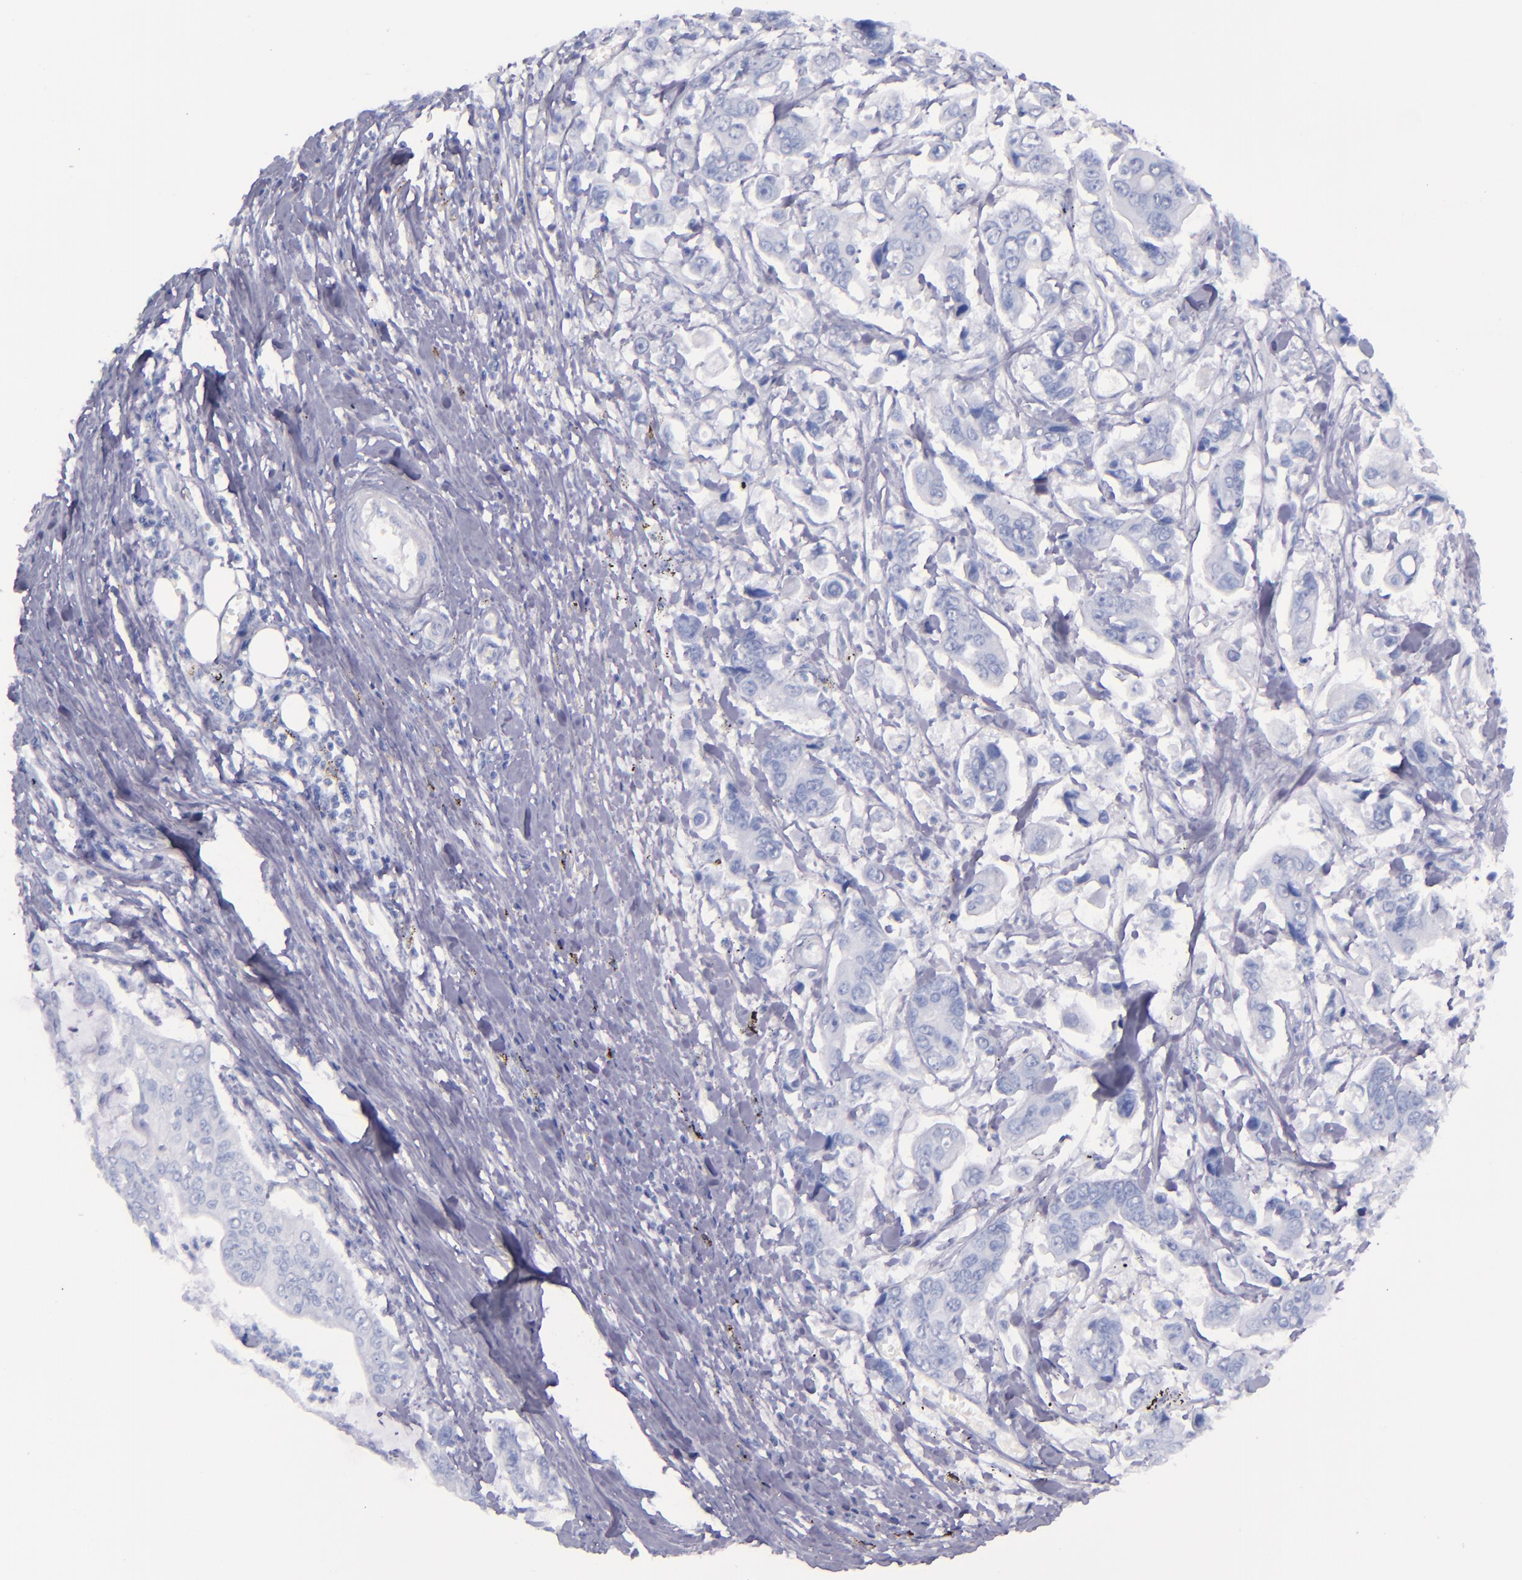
{"staining": {"intensity": "negative", "quantity": "none", "location": "none"}, "tissue": "stomach cancer", "cell_type": "Tumor cells", "image_type": "cancer", "snomed": [{"axis": "morphology", "description": "Adenocarcinoma, NOS"}, {"axis": "topography", "description": "Stomach, upper"}], "caption": "Photomicrograph shows no significant protein staining in tumor cells of stomach cancer. The staining is performed using DAB brown chromogen with nuclei counter-stained in using hematoxylin.", "gene": "SFTPB", "patient": {"sex": "male", "age": 80}}